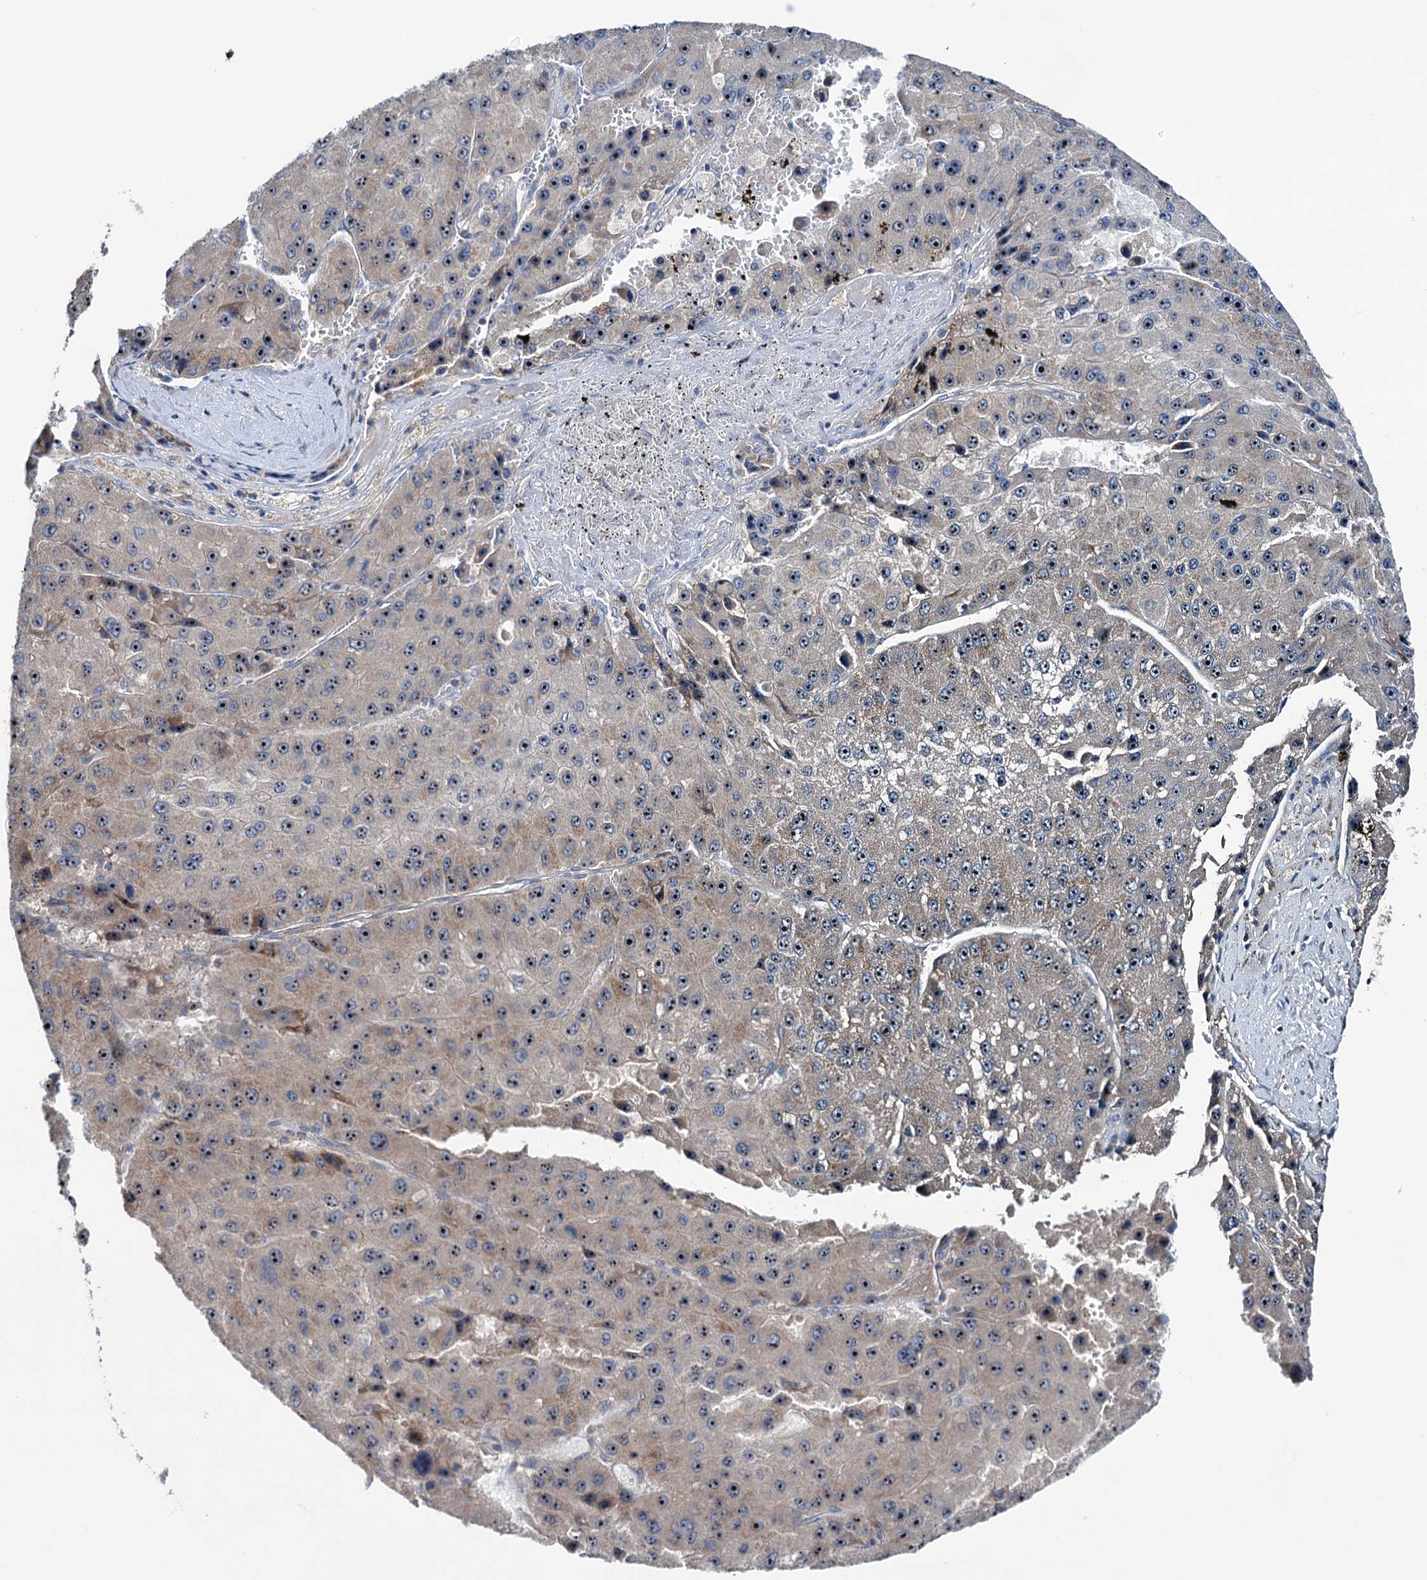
{"staining": {"intensity": "moderate", "quantity": ">75%", "location": "nuclear"}, "tissue": "liver cancer", "cell_type": "Tumor cells", "image_type": "cancer", "snomed": [{"axis": "morphology", "description": "Carcinoma, Hepatocellular, NOS"}, {"axis": "topography", "description": "Liver"}], "caption": "Moderate nuclear expression for a protein is identified in about >75% of tumor cells of hepatocellular carcinoma (liver) using immunohistochemistry.", "gene": "HTR3B", "patient": {"sex": "female", "age": 73}}